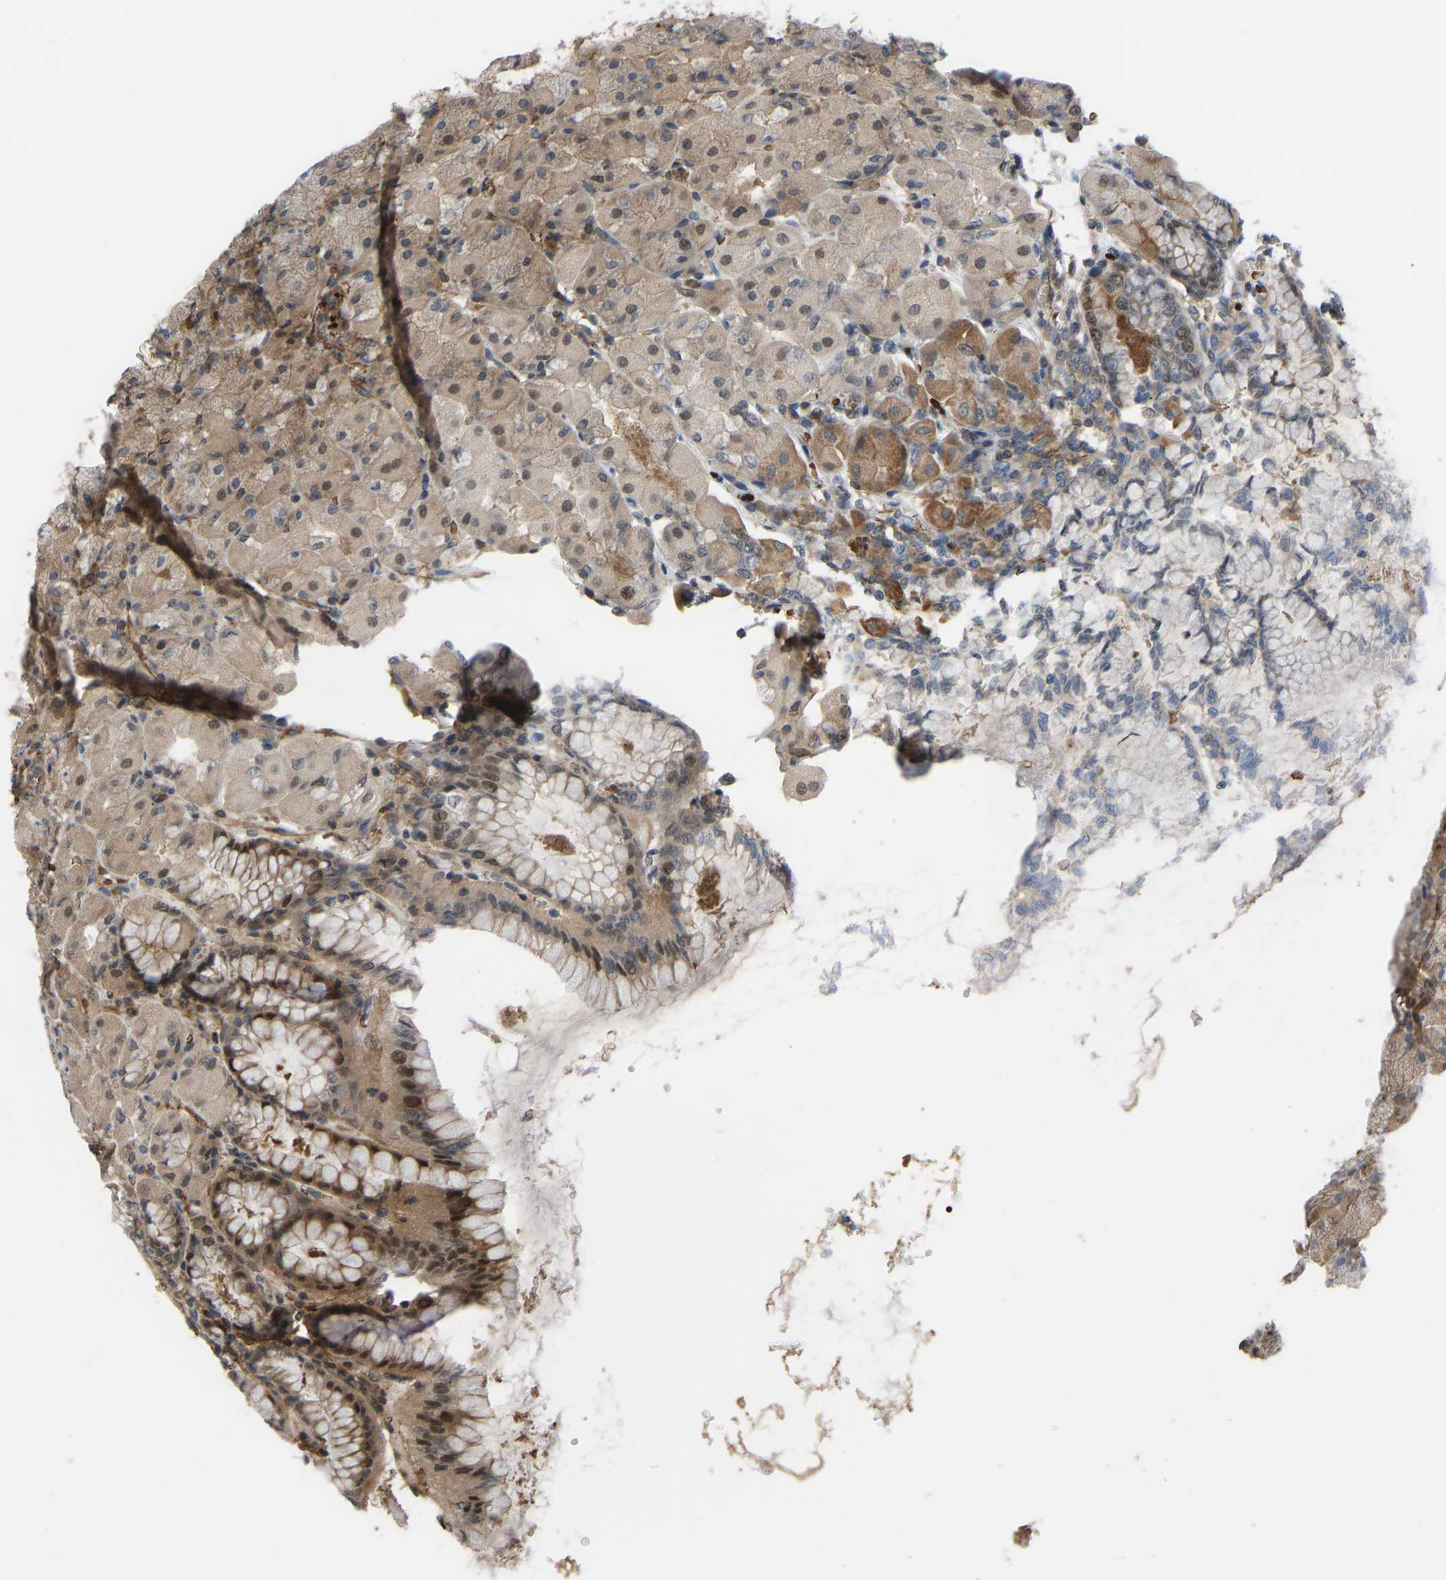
{"staining": {"intensity": "moderate", "quantity": ">75%", "location": "cytoplasmic/membranous,nuclear"}, "tissue": "stomach", "cell_type": "Glandular cells", "image_type": "normal", "snomed": [{"axis": "morphology", "description": "Normal tissue, NOS"}, {"axis": "topography", "description": "Stomach, upper"}], "caption": "Benign stomach reveals moderate cytoplasmic/membranous,nuclear positivity in approximately >75% of glandular cells The staining was performed using DAB, with brown indicating positive protein expression. Nuclei are stained blue with hematoxylin..", "gene": "CYP7B1", "patient": {"sex": "female", "age": 56}}